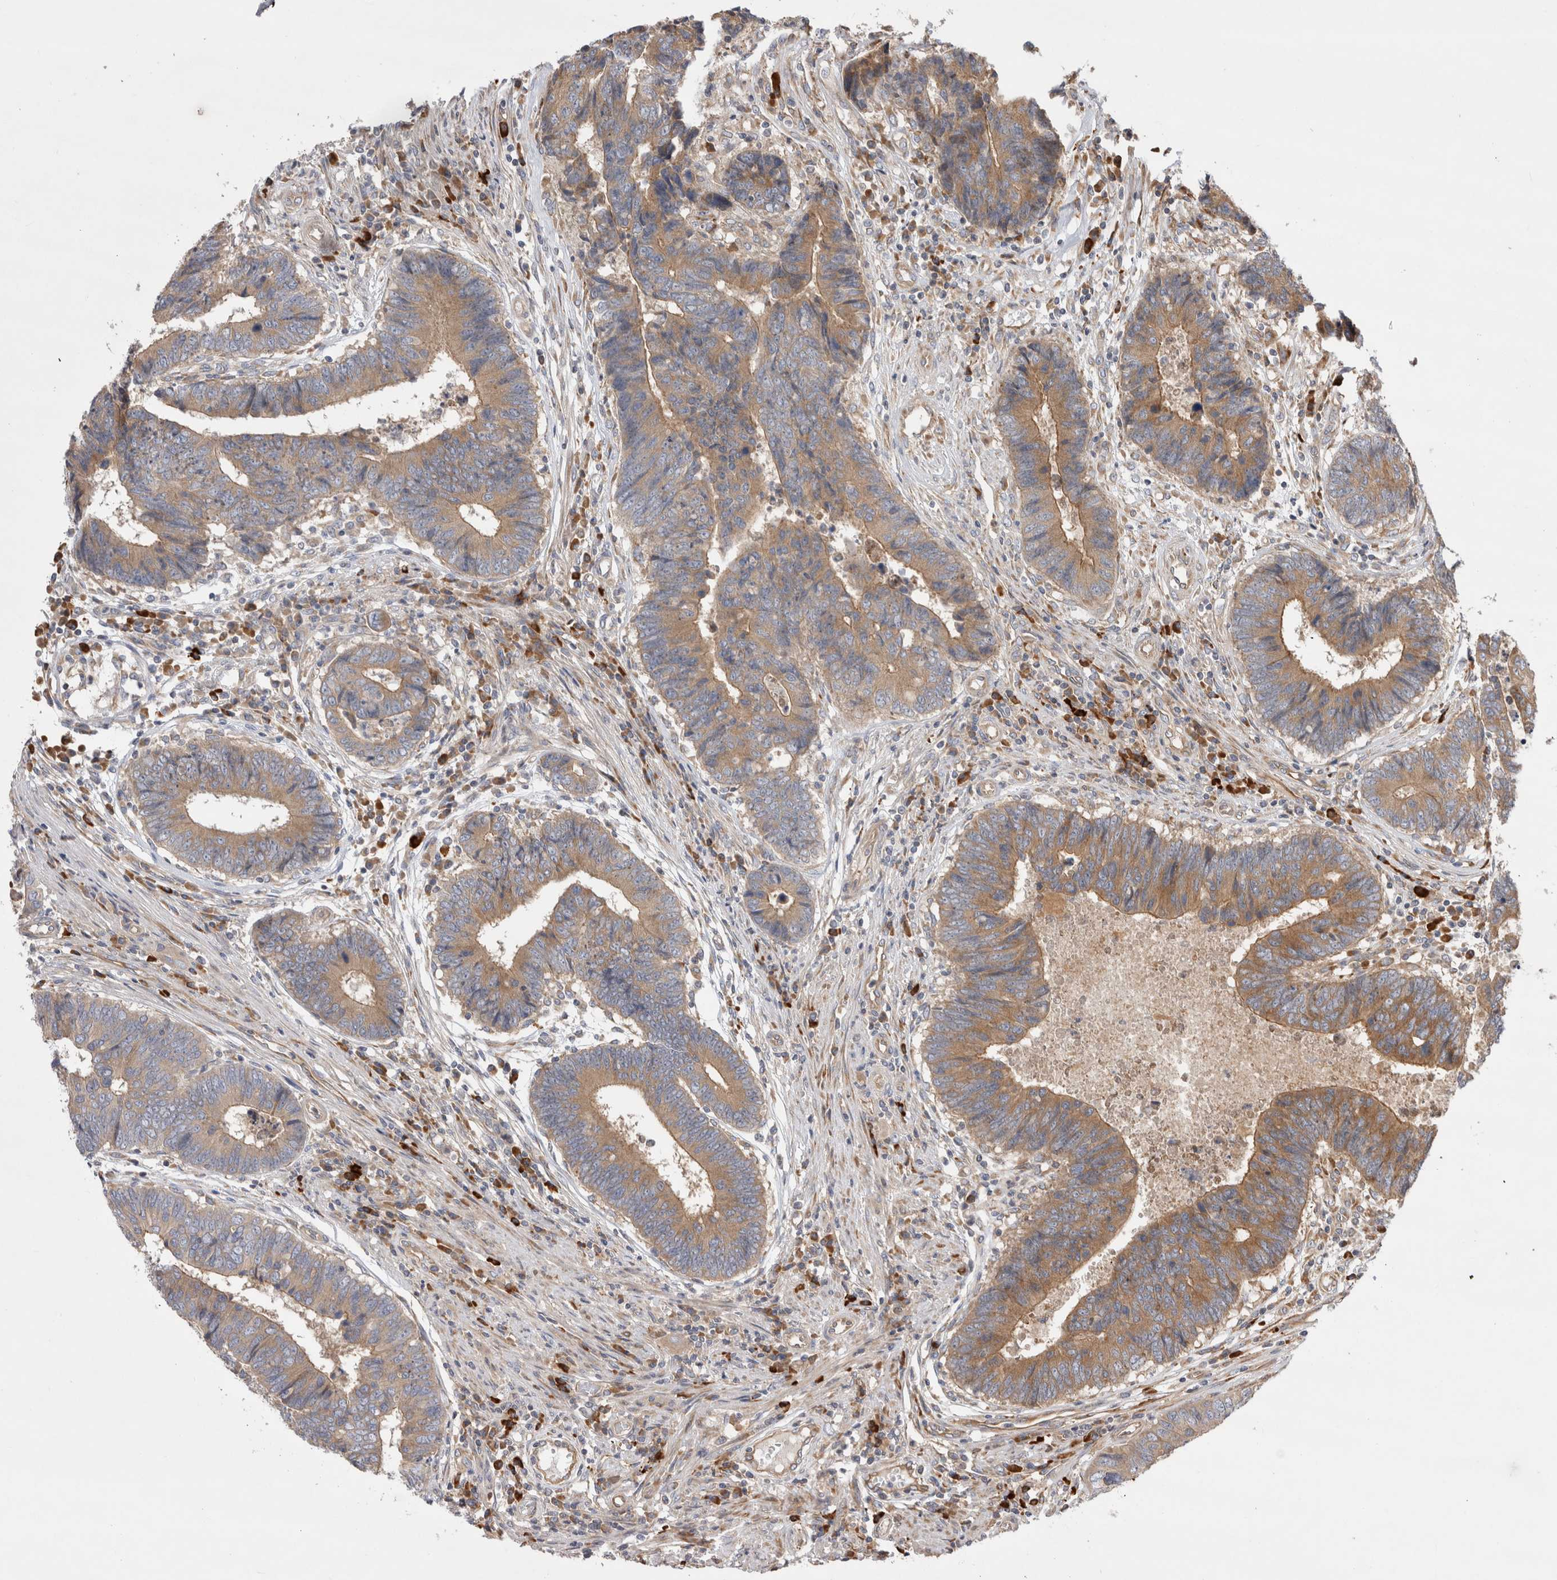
{"staining": {"intensity": "moderate", "quantity": ">75%", "location": "cytoplasmic/membranous"}, "tissue": "colorectal cancer", "cell_type": "Tumor cells", "image_type": "cancer", "snomed": [{"axis": "morphology", "description": "Adenocarcinoma, NOS"}, {"axis": "topography", "description": "Rectum"}], "caption": "Moderate cytoplasmic/membranous protein positivity is seen in about >75% of tumor cells in adenocarcinoma (colorectal).", "gene": "PDCD10", "patient": {"sex": "male", "age": 84}}